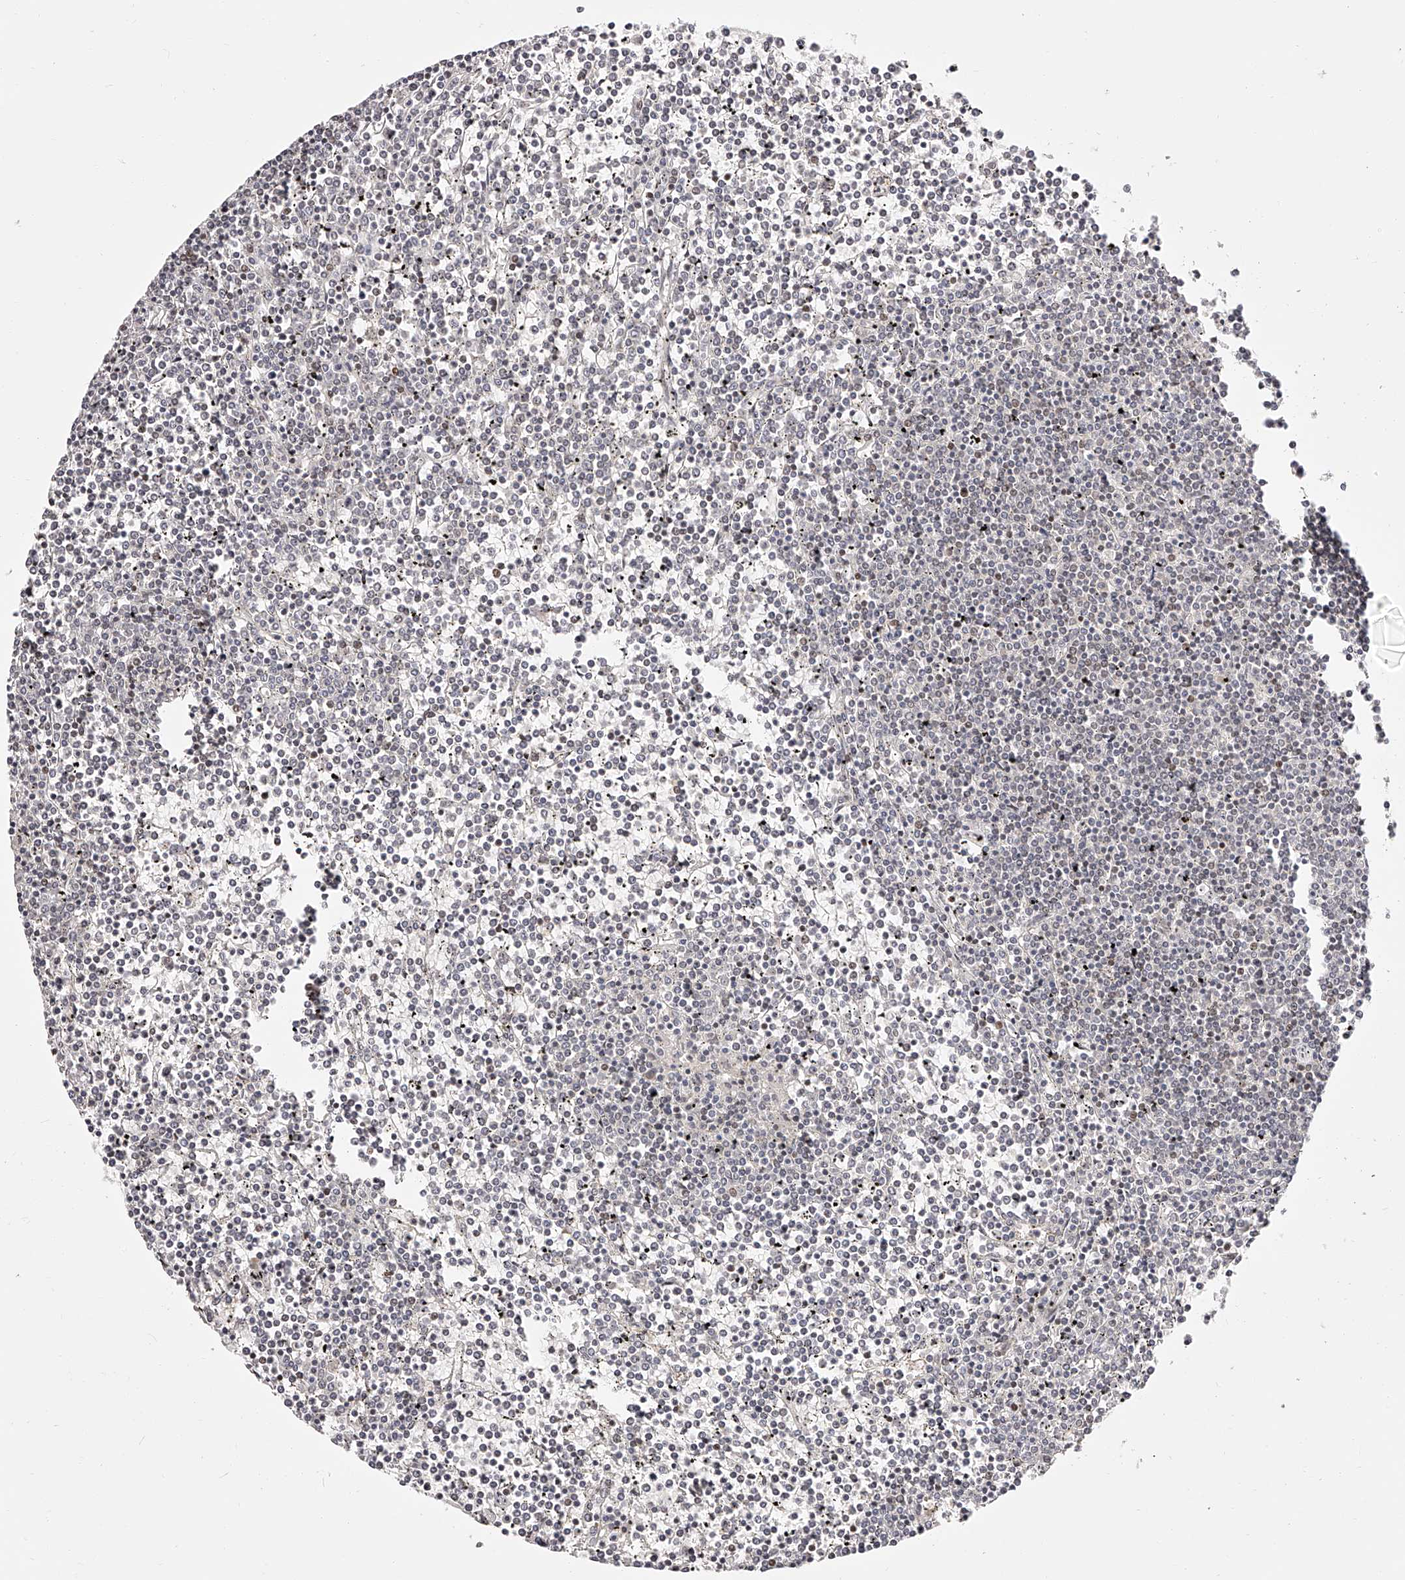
{"staining": {"intensity": "negative", "quantity": "none", "location": "none"}, "tissue": "lymphoma", "cell_type": "Tumor cells", "image_type": "cancer", "snomed": [{"axis": "morphology", "description": "Malignant lymphoma, non-Hodgkin's type, Low grade"}, {"axis": "topography", "description": "Spleen"}], "caption": "Micrograph shows no significant protein staining in tumor cells of malignant lymphoma, non-Hodgkin's type (low-grade). (Immunohistochemistry (ihc), brightfield microscopy, high magnification).", "gene": "USF3", "patient": {"sex": "female", "age": 19}}